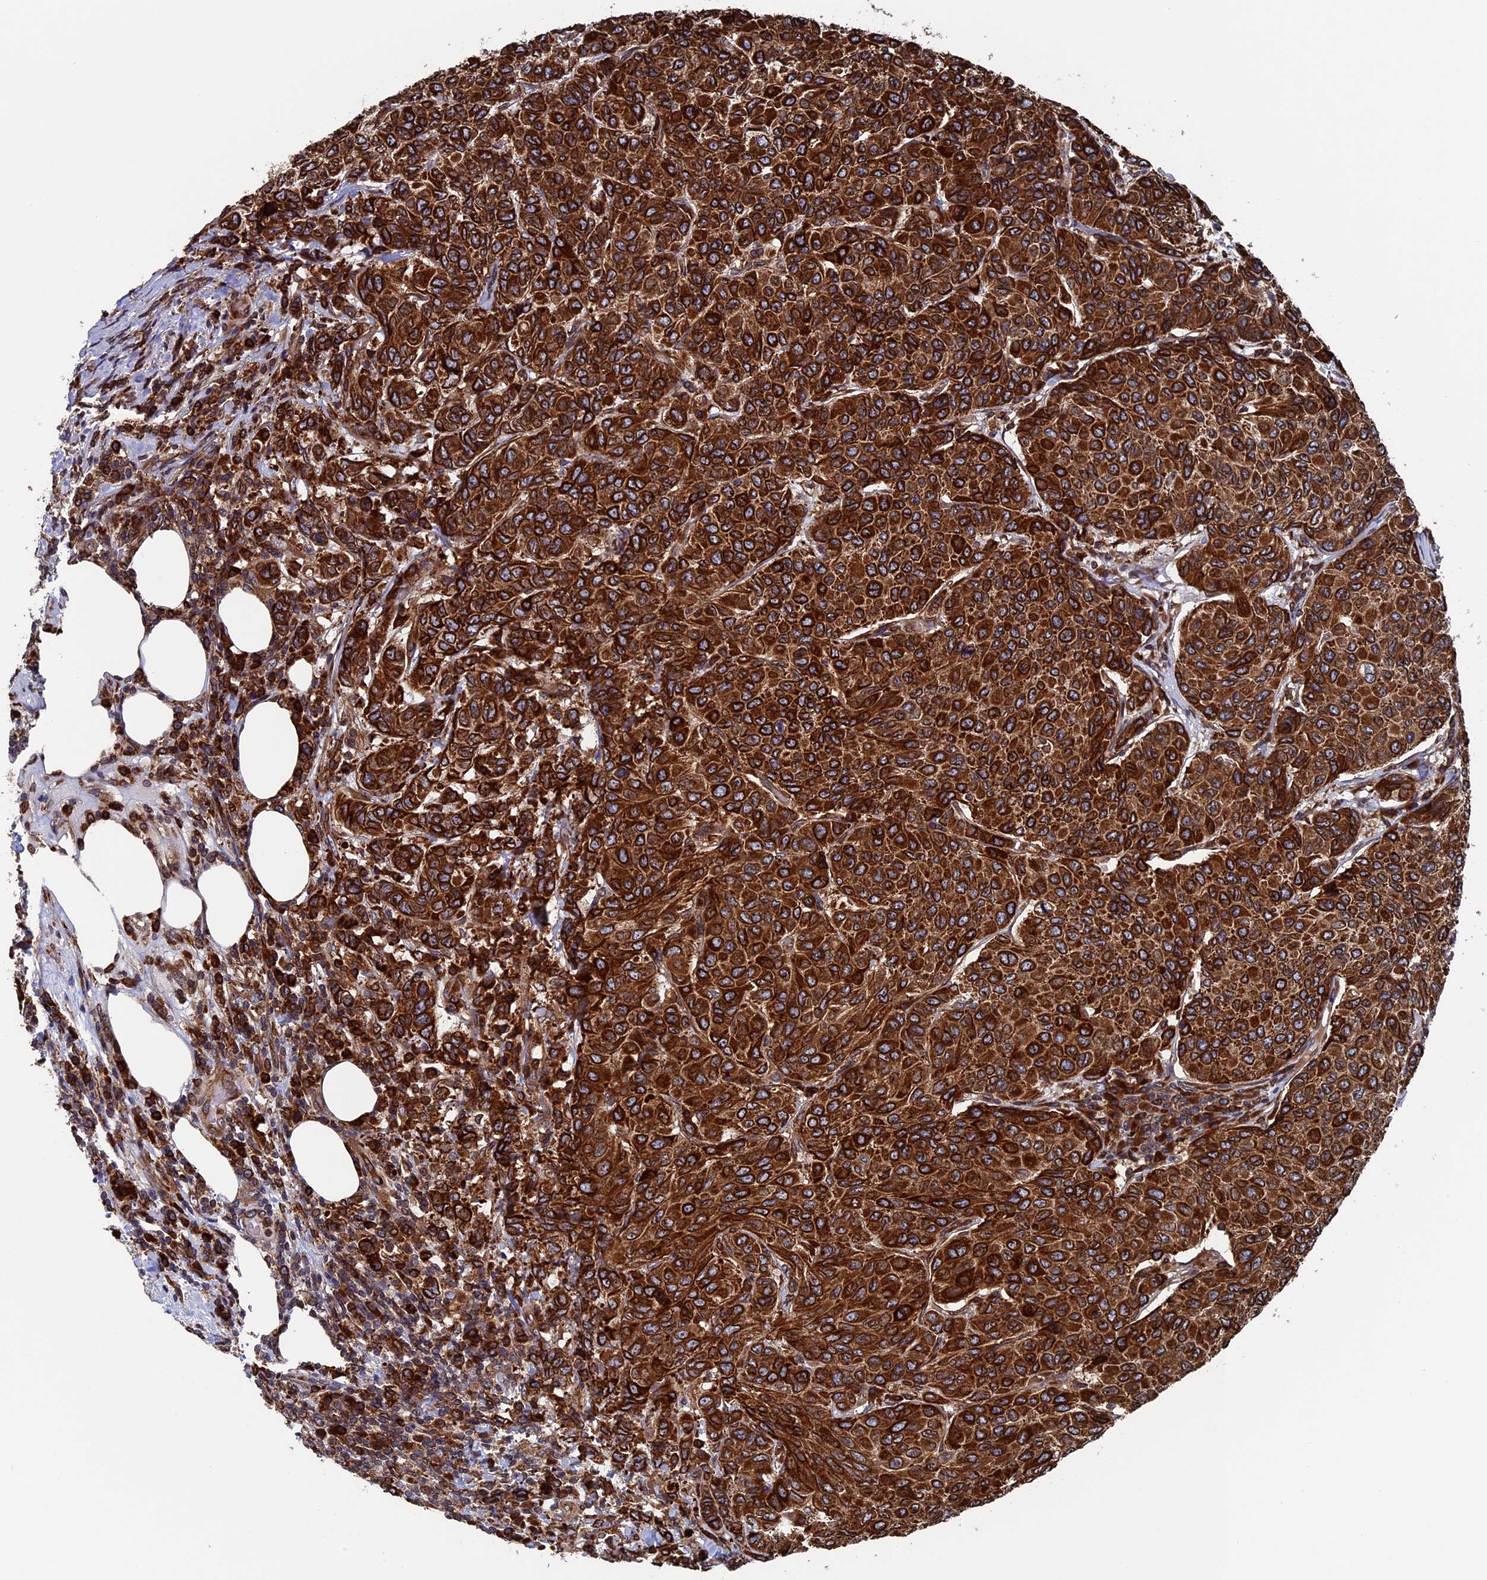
{"staining": {"intensity": "strong", "quantity": ">75%", "location": "cytoplasmic/membranous"}, "tissue": "breast cancer", "cell_type": "Tumor cells", "image_type": "cancer", "snomed": [{"axis": "morphology", "description": "Duct carcinoma"}, {"axis": "topography", "description": "Breast"}], "caption": "Infiltrating ductal carcinoma (breast) stained with a protein marker shows strong staining in tumor cells.", "gene": "RPUSD1", "patient": {"sex": "female", "age": 55}}